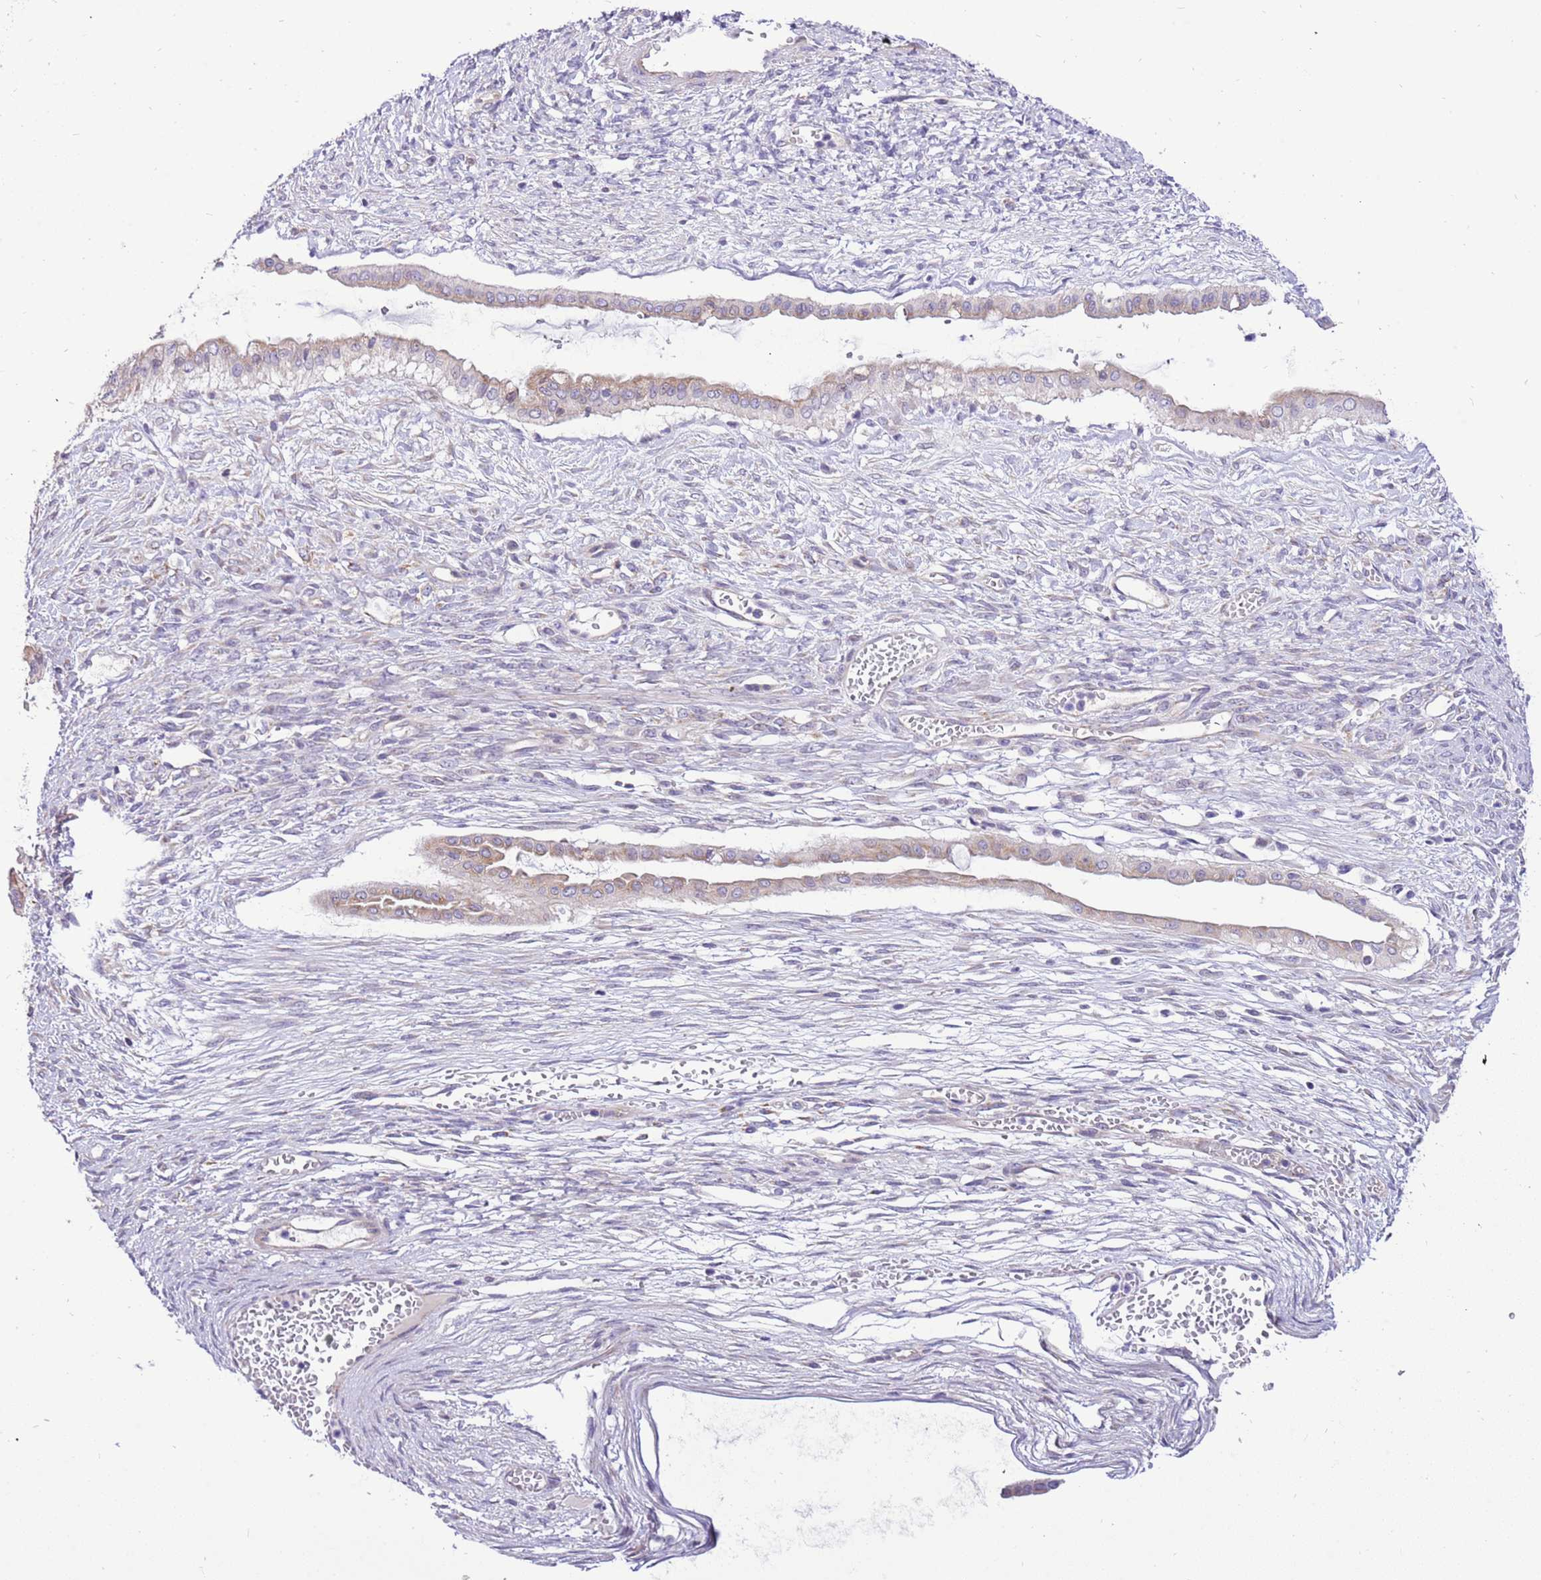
{"staining": {"intensity": "weak", "quantity": "25%-75%", "location": "cytoplasmic/membranous"}, "tissue": "ovarian cancer", "cell_type": "Tumor cells", "image_type": "cancer", "snomed": [{"axis": "morphology", "description": "Cystadenocarcinoma, mucinous, NOS"}, {"axis": "topography", "description": "Ovary"}], "caption": "This photomicrograph exhibits ovarian cancer (mucinous cystadenocarcinoma) stained with immunohistochemistry to label a protein in brown. The cytoplasmic/membranous of tumor cells show weak positivity for the protein. Nuclei are counter-stained blue.", "gene": "COX17", "patient": {"sex": "female", "age": 73}}